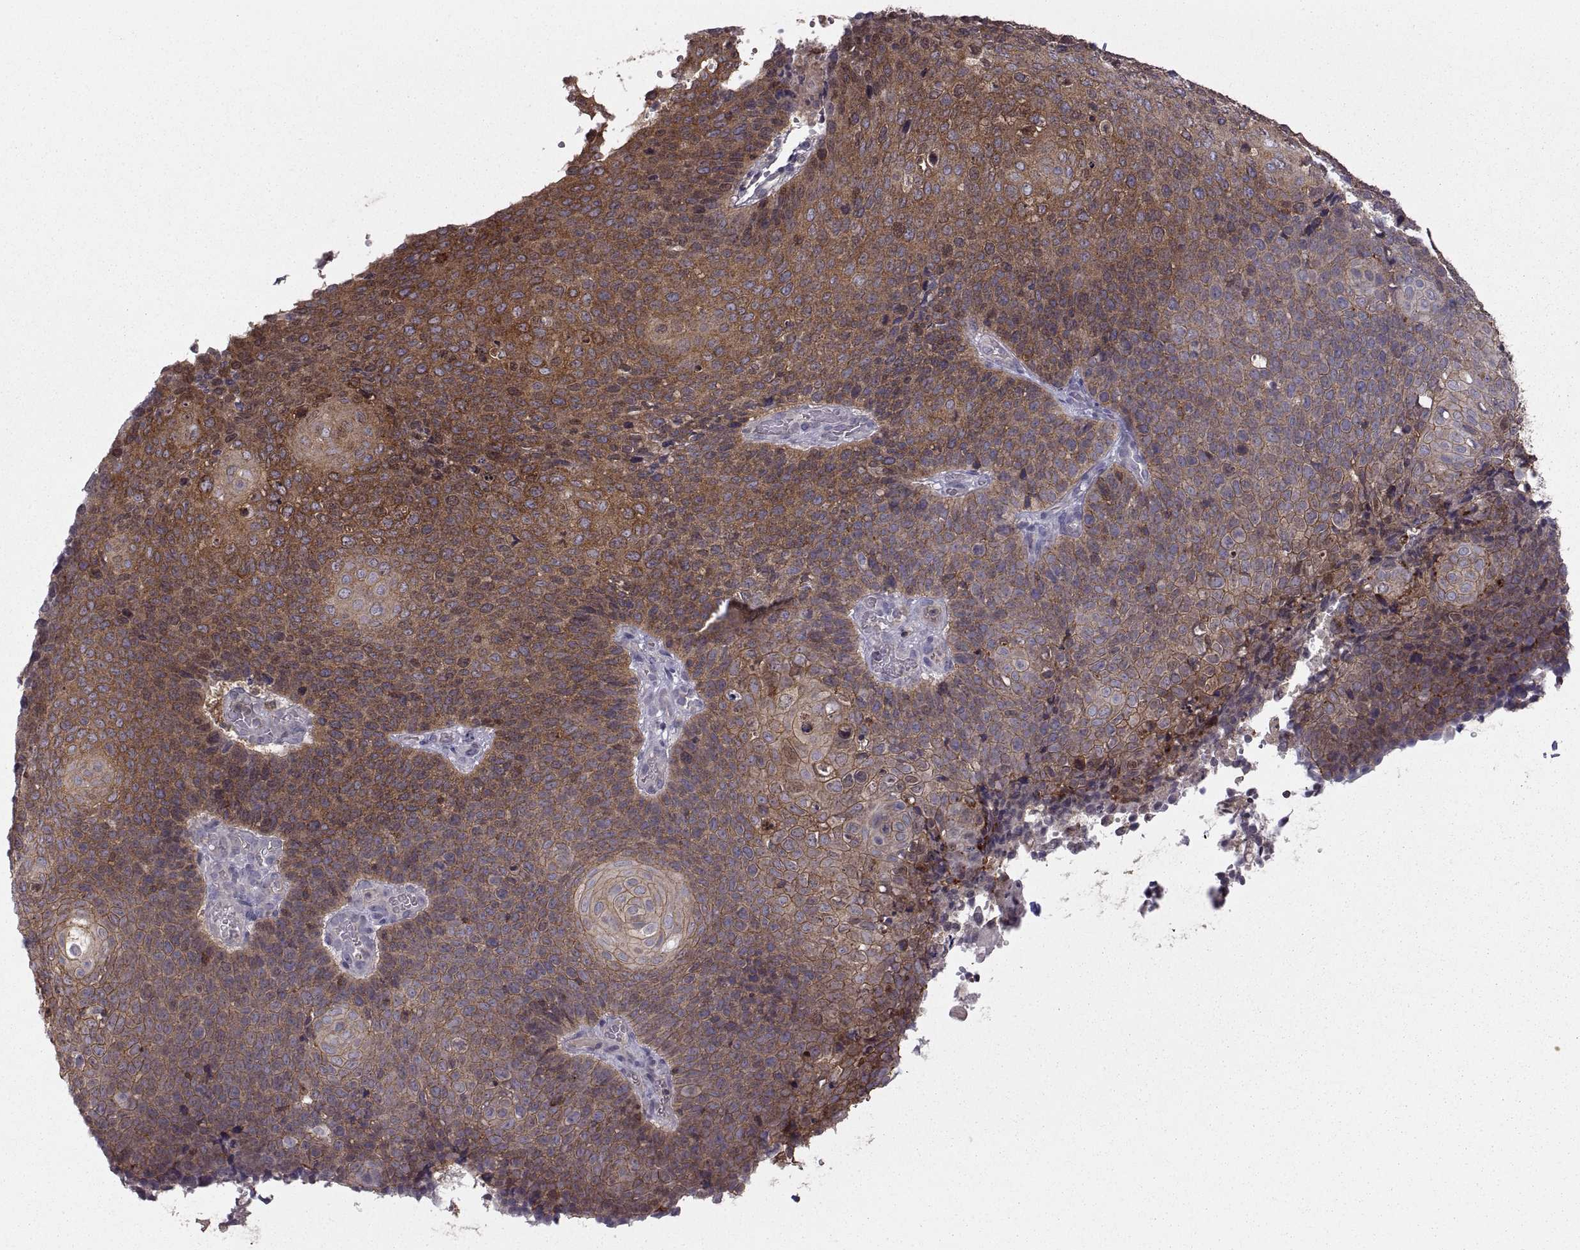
{"staining": {"intensity": "strong", "quantity": ">75%", "location": "cytoplasmic/membranous"}, "tissue": "cervical cancer", "cell_type": "Tumor cells", "image_type": "cancer", "snomed": [{"axis": "morphology", "description": "Squamous cell carcinoma, NOS"}, {"axis": "topography", "description": "Cervix"}], "caption": "Strong cytoplasmic/membranous positivity is appreciated in about >75% of tumor cells in squamous cell carcinoma (cervical). (Brightfield microscopy of DAB IHC at high magnification).", "gene": "EZR", "patient": {"sex": "female", "age": 39}}